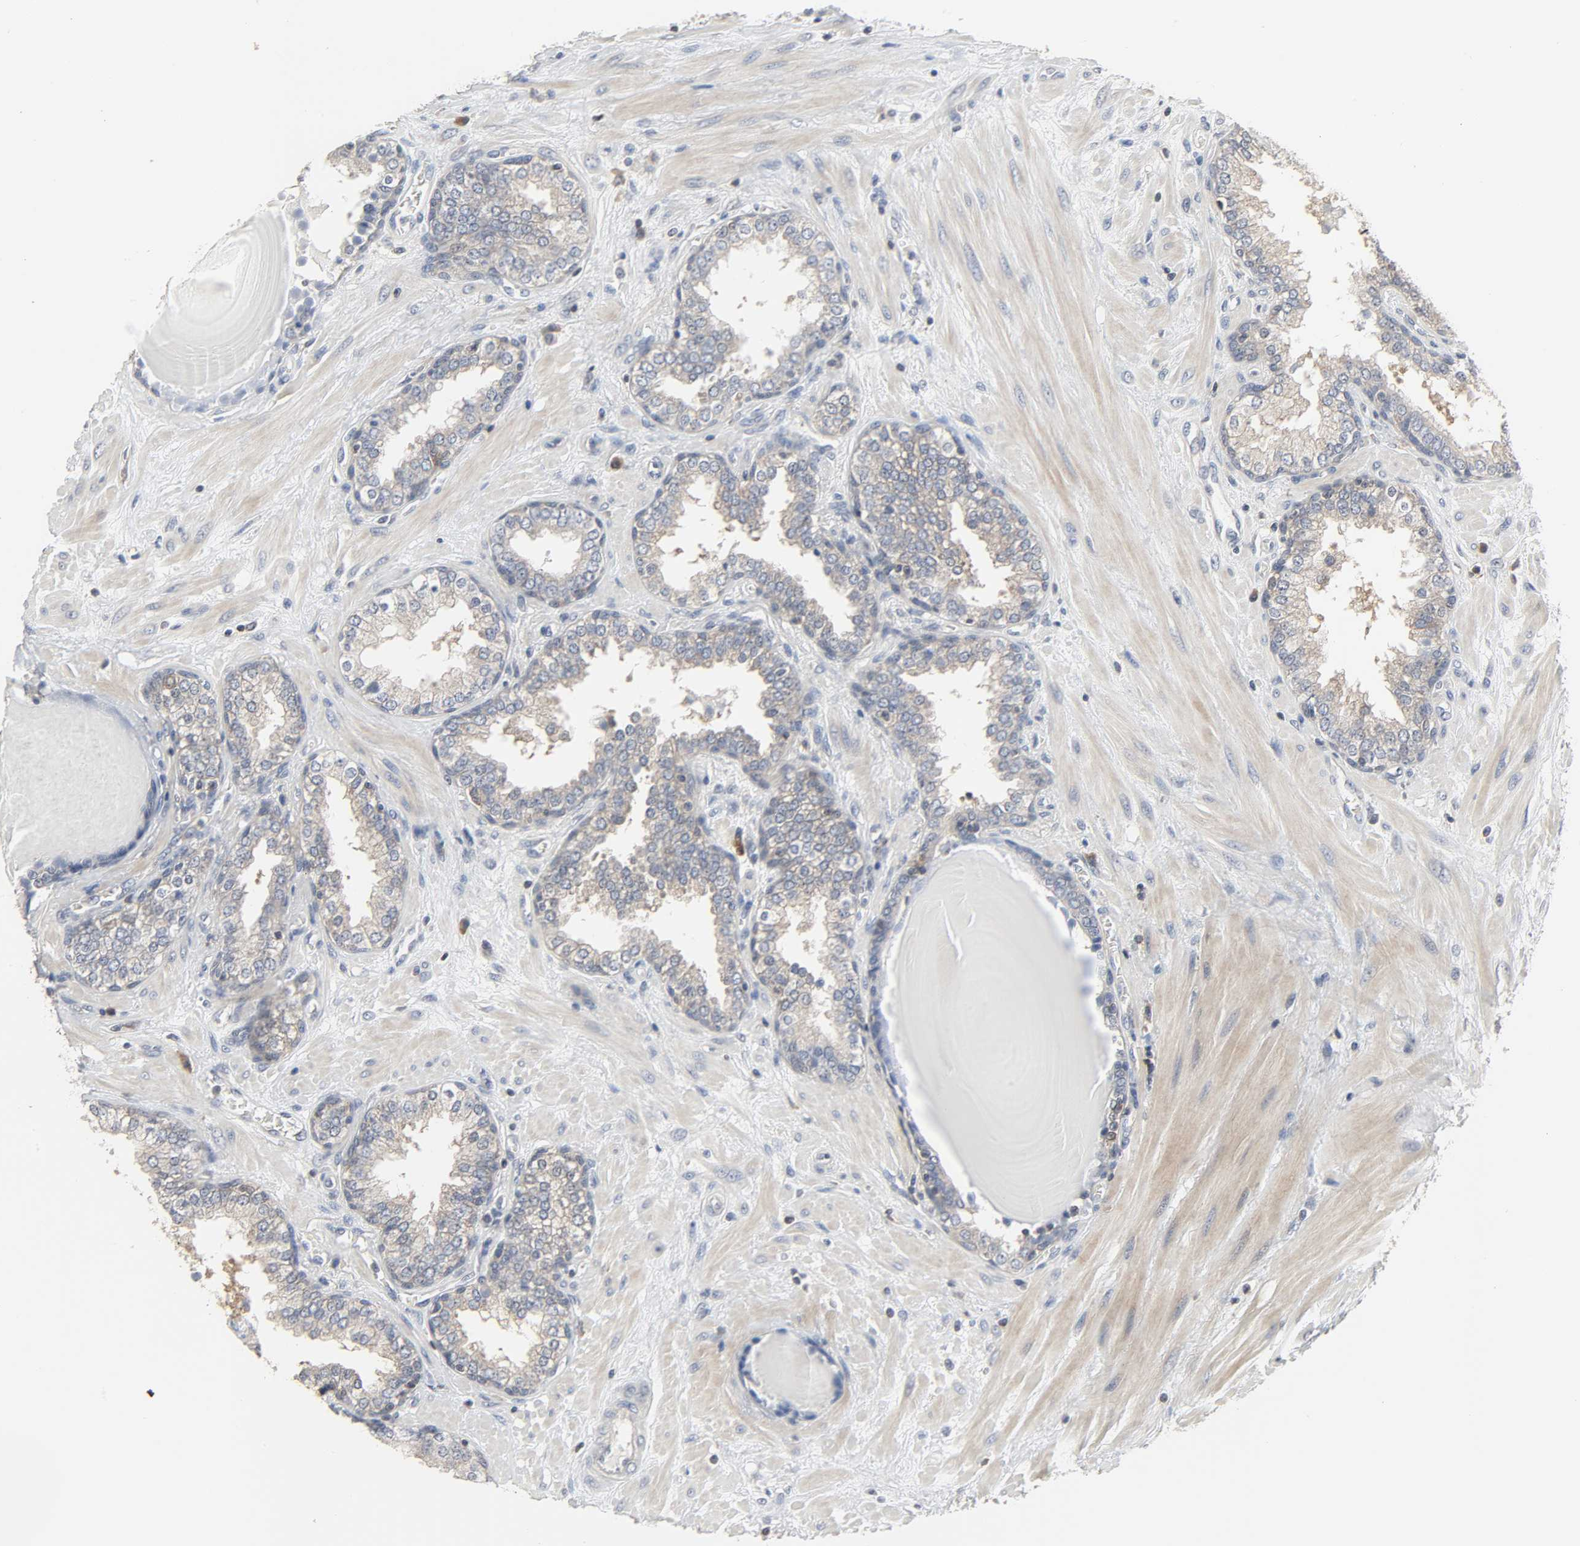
{"staining": {"intensity": "moderate", "quantity": ">75%", "location": "cytoplasmic/membranous"}, "tissue": "prostate", "cell_type": "Glandular cells", "image_type": "normal", "snomed": [{"axis": "morphology", "description": "Normal tissue, NOS"}, {"axis": "topography", "description": "Prostate"}], "caption": "Human prostate stained for a protein (brown) reveals moderate cytoplasmic/membranous positive staining in about >75% of glandular cells.", "gene": "PLEKHA2", "patient": {"sex": "male", "age": 51}}